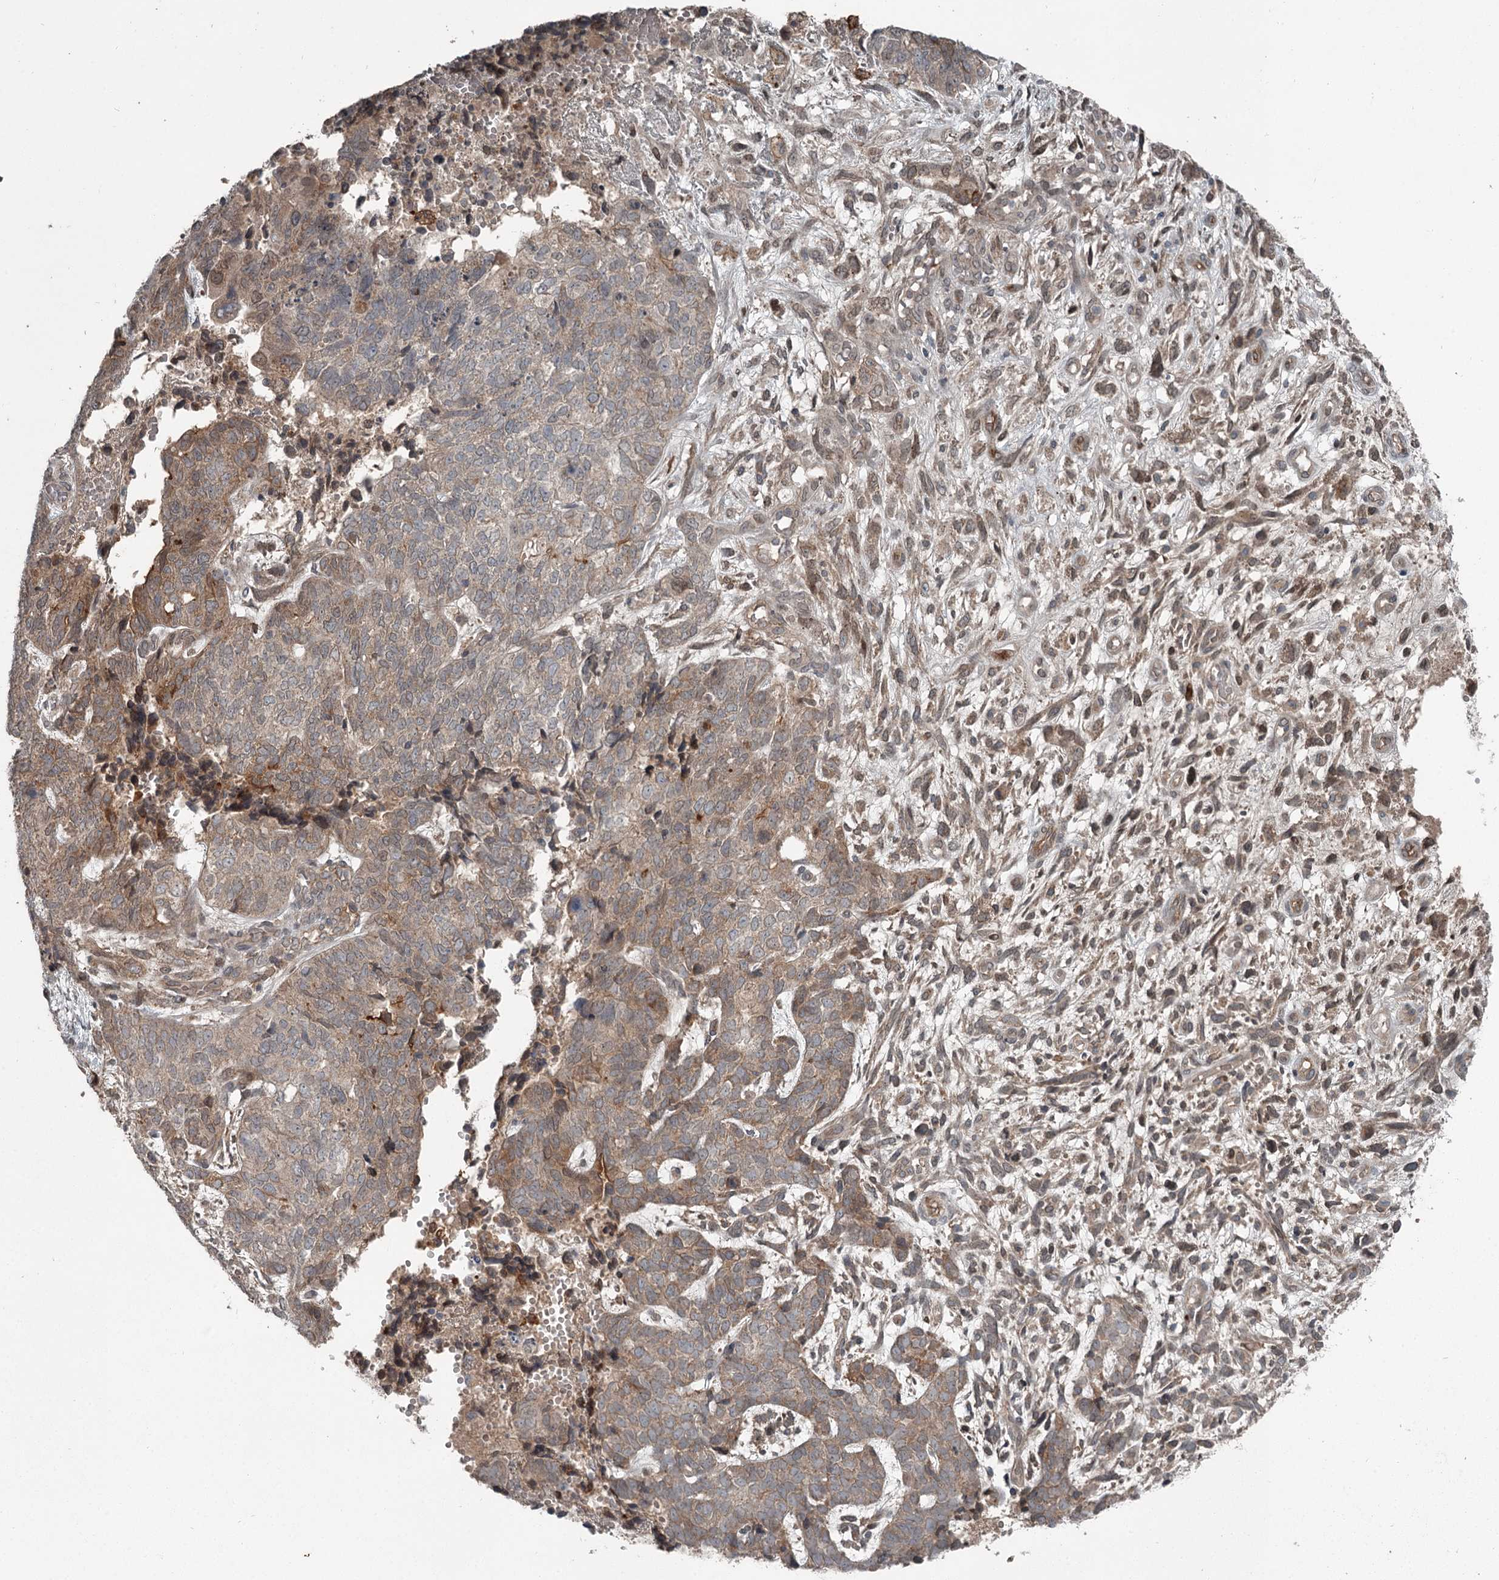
{"staining": {"intensity": "weak", "quantity": "25%-75%", "location": "cytoplasmic/membranous"}, "tissue": "cervical cancer", "cell_type": "Tumor cells", "image_type": "cancer", "snomed": [{"axis": "morphology", "description": "Squamous cell carcinoma, NOS"}, {"axis": "topography", "description": "Cervix"}], "caption": "Protein staining of squamous cell carcinoma (cervical) tissue demonstrates weak cytoplasmic/membranous positivity in about 25%-75% of tumor cells.", "gene": "SLC39A8", "patient": {"sex": "female", "age": 63}}